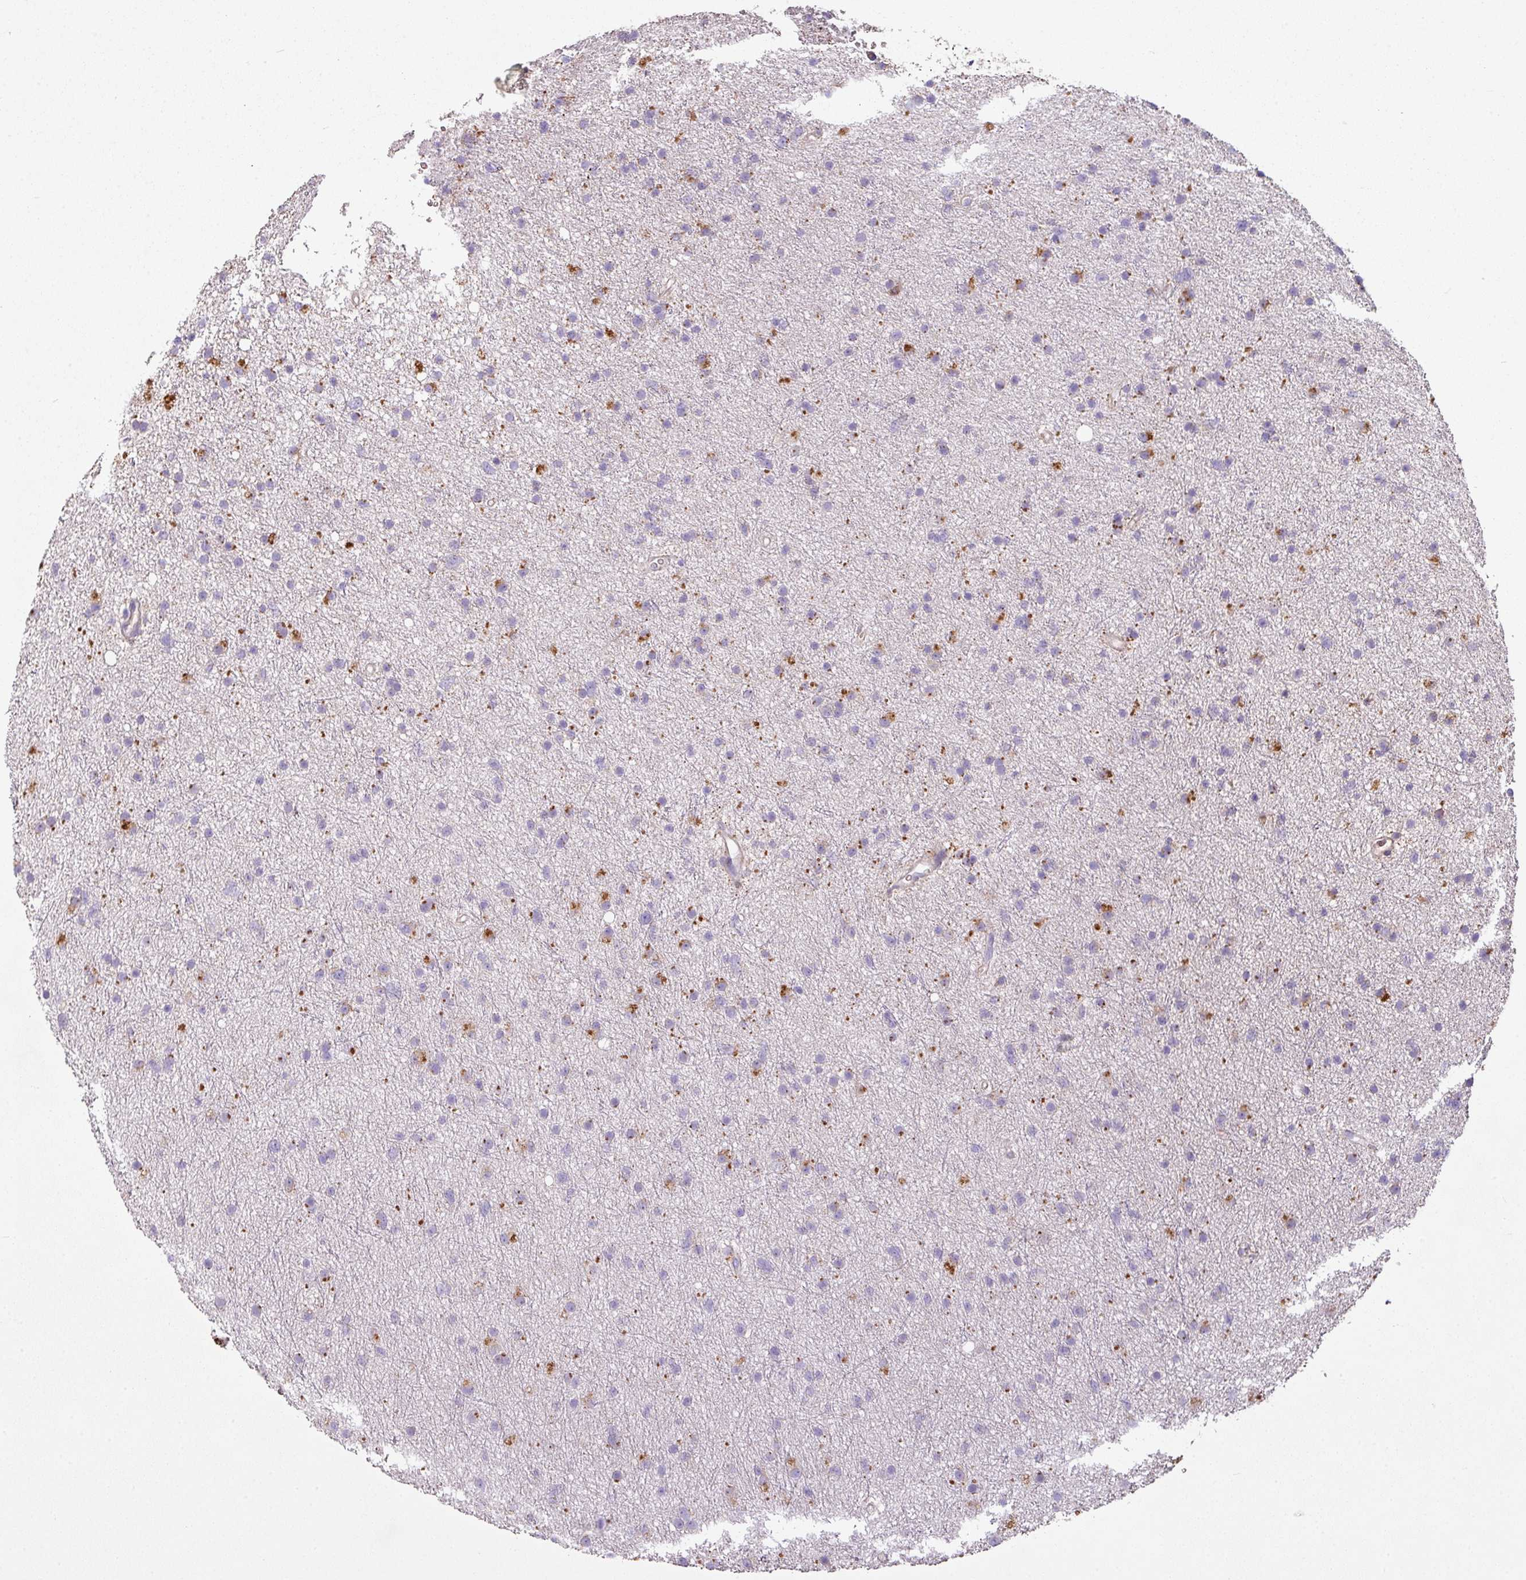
{"staining": {"intensity": "negative", "quantity": "none", "location": "none"}, "tissue": "glioma", "cell_type": "Tumor cells", "image_type": "cancer", "snomed": [{"axis": "morphology", "description": "Glioma, malignant, Low grade"}, {"axis": "topography", "description": "Cerebral cortex"}], "caption": "Image shows no significant protein expression in tumor cells of glioma.", "gene": "NHSL2", "patient": {"sex": "female", "age": 39}}